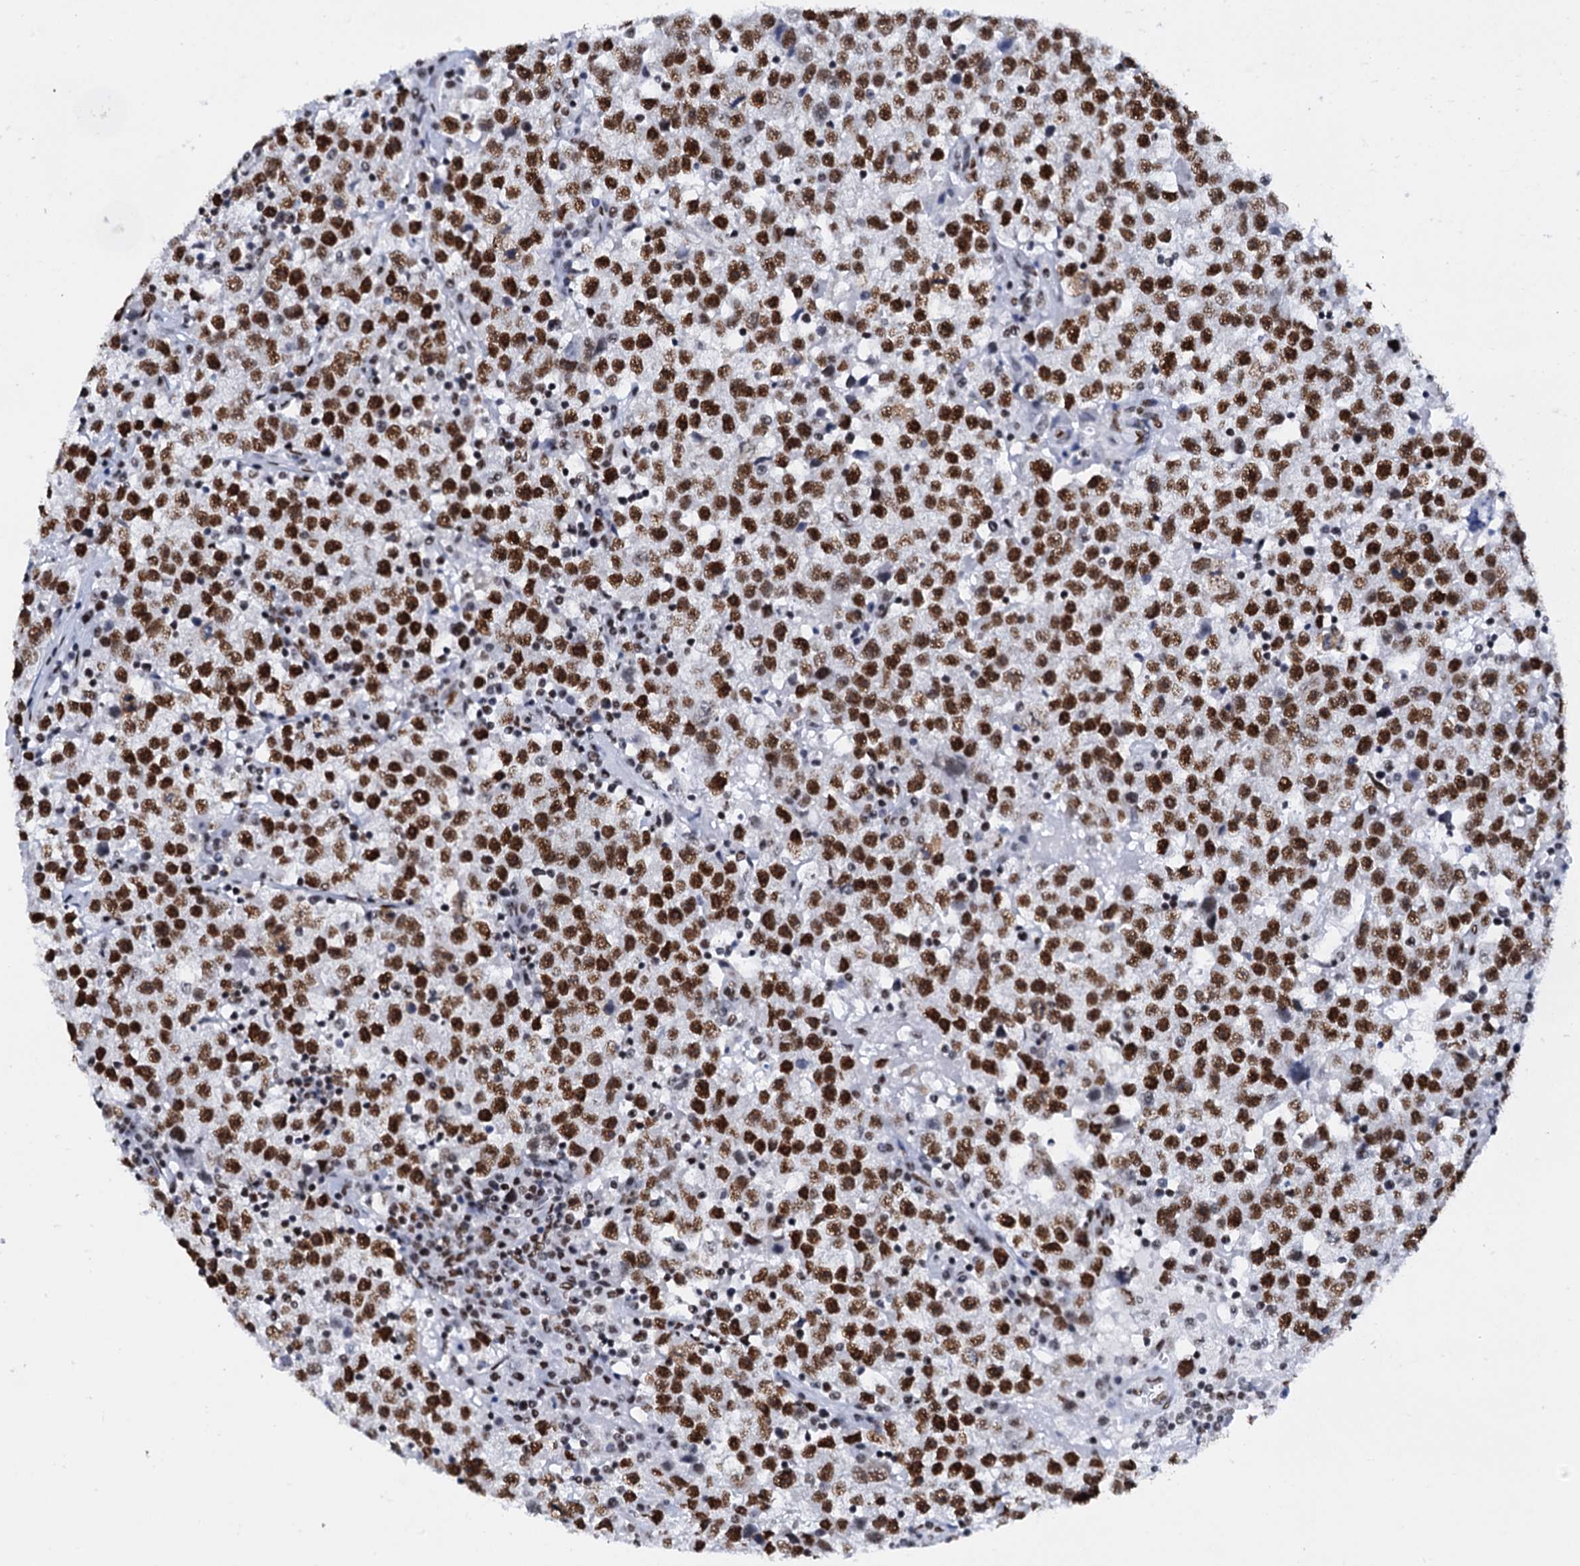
{"staining": {"intensity": "strong", "quantity": ">75%", "location": "nuclear"}, "tissue": "testis cancer", "cell_type": "Tumor cells", "image_type": "cancer", "snomed": [{"axis": "morphology", "description": "Seminoma, NOS"}, {"axis": "topography", "description": "Testis"}], "caption": "Immunohistochemistry histopathology image of seminoma (testis) stained for a protein (brown), which reveals high levels of strong nuclear staining in about >75% of tumor cells.", "gene": "SLTM", "patient": {"sex": "male", "age": 22}}